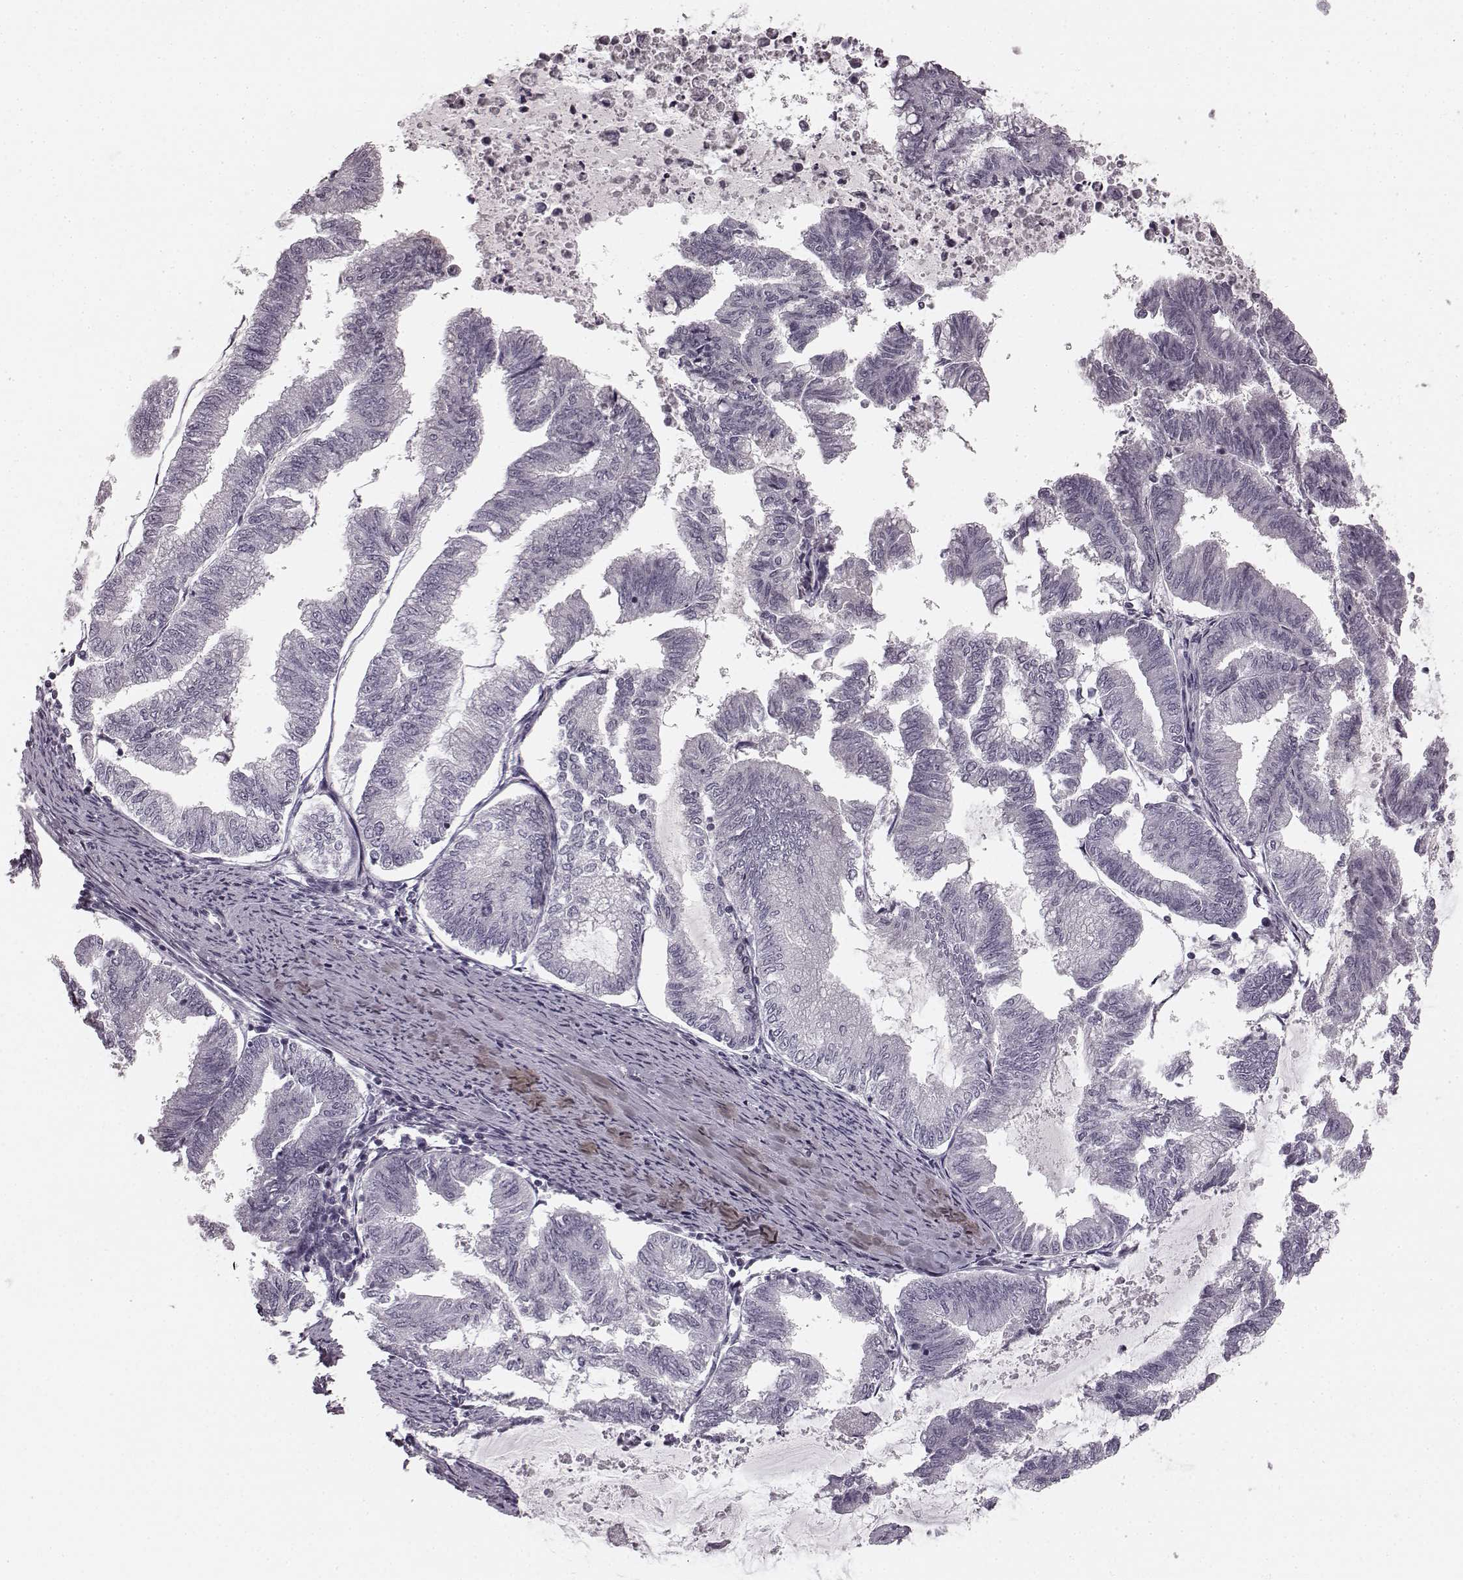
{"staining": {"intensity": "negative", "quantity": "none", "location": "none"}, "tissue": "endometrial cancer", "cell_type": "Tumor cells", "image_type": "cancer", "snomed": [{"axis": "morphology", "description": "Adenocarcinoma, NOS"}, {"axis": "topography", "description": "Endometrium"}], "caption": "Endometrial cancer was stained to show a protein in brown. There is no significant expression in tumor cells. (Stains: DAB (3,3'-diaminobenzidine) IHC with hematoxylin counter stain, Microscopy: brightfield microscopy at high magnification).", "gene": "TMPRSS15", "patient": {"sex": "female", "age": 79}}